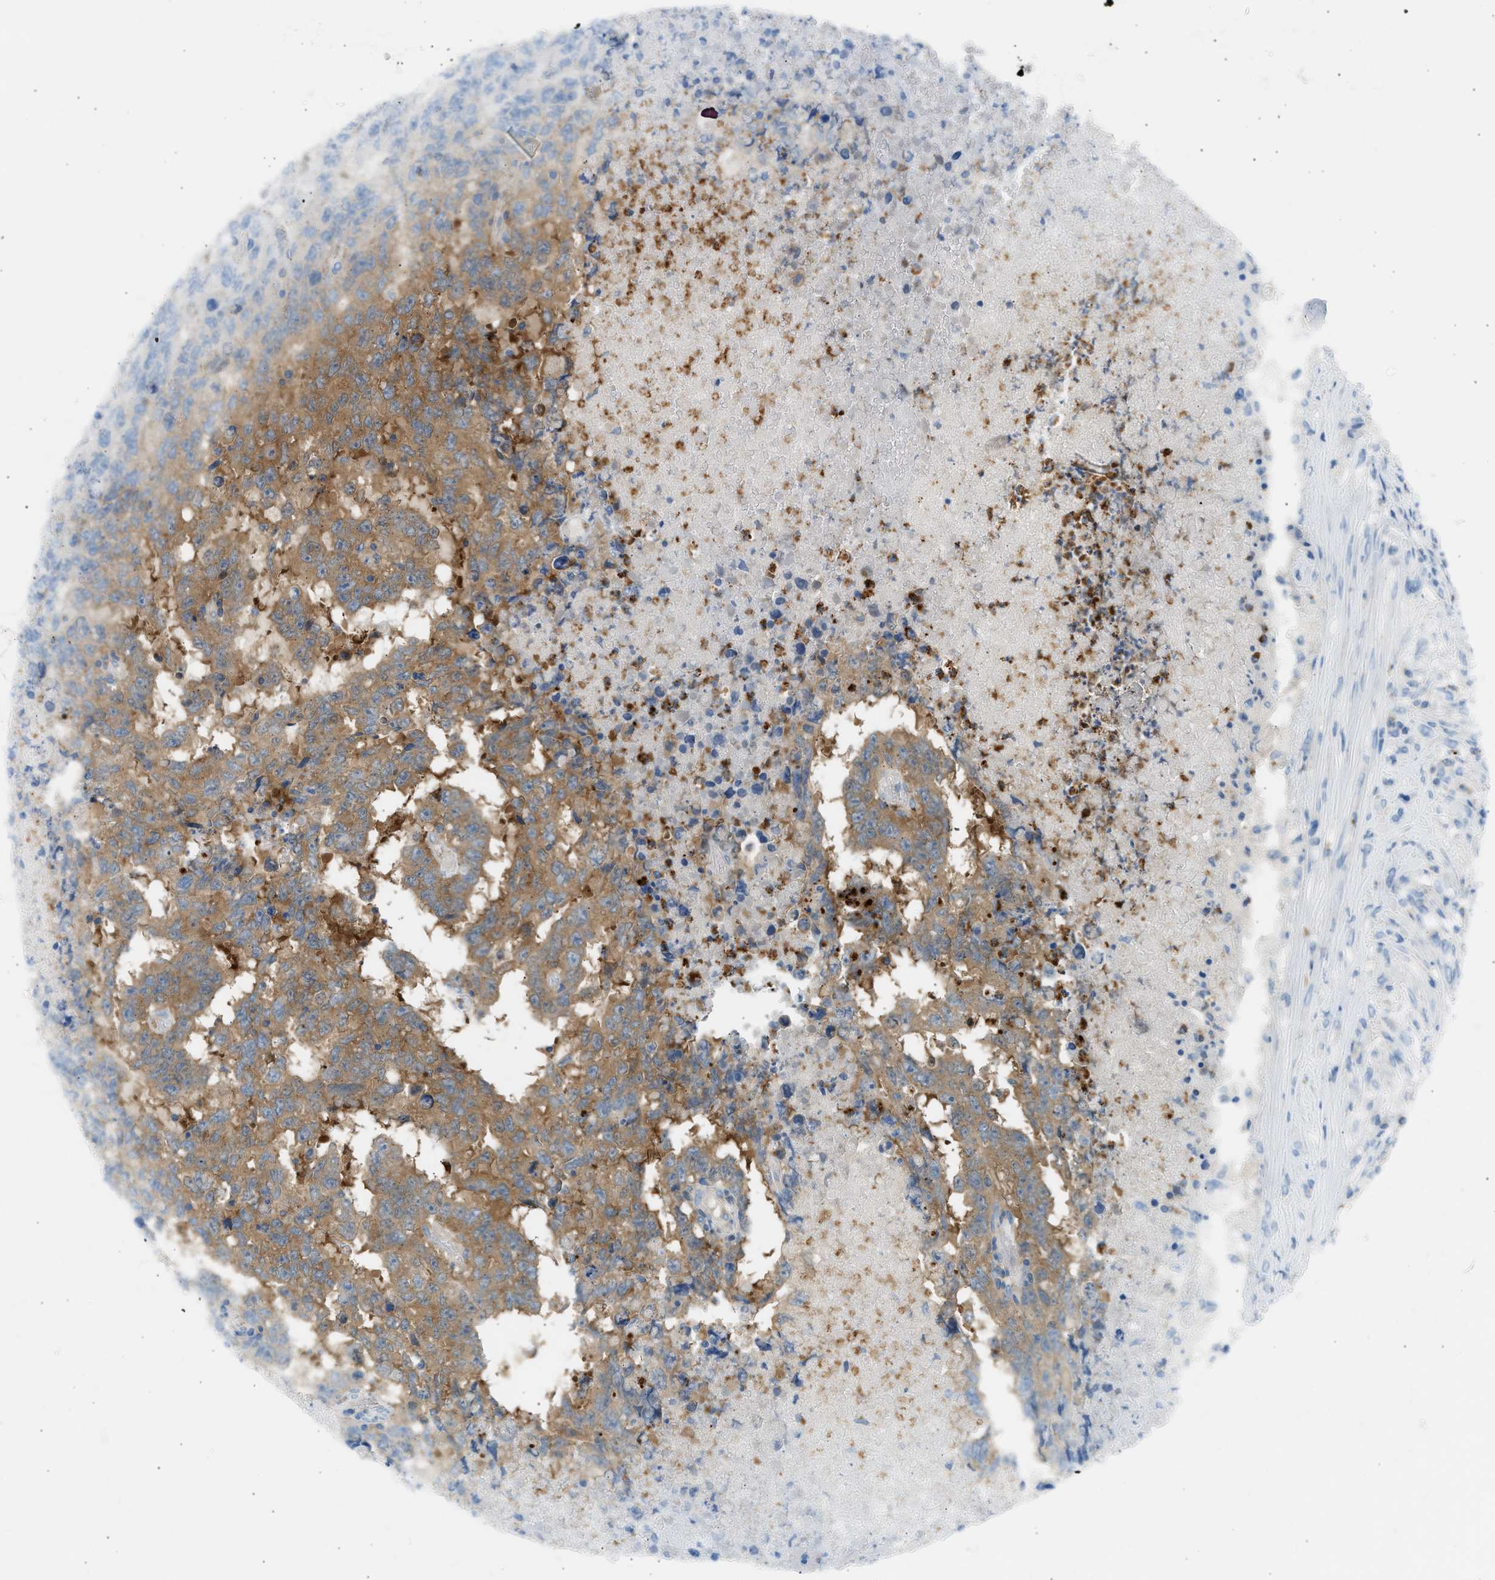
{"staining": {"intensity": "moderate", "quantity": ">75%", "location": "cytoplasmic/membranous"}, "tissue": "testis cancer", "cell_type": "Tumor cells", "image_type": "cancer", "snomed": [{"axis": "morphology", "description": "Necrosis, NOS"}, {"axis": "morphology", "description": "Carcinoma, Embryonal, NOS"}, {"axis": "topography", "description": "Testis"}], "caption": "Testis cancer tissue exhibits moderate cytoplasmic/membranous staining in about >75% of tumor cells", "gene": "TRIM50", "patient": {"sex": "male", "age": 19}}